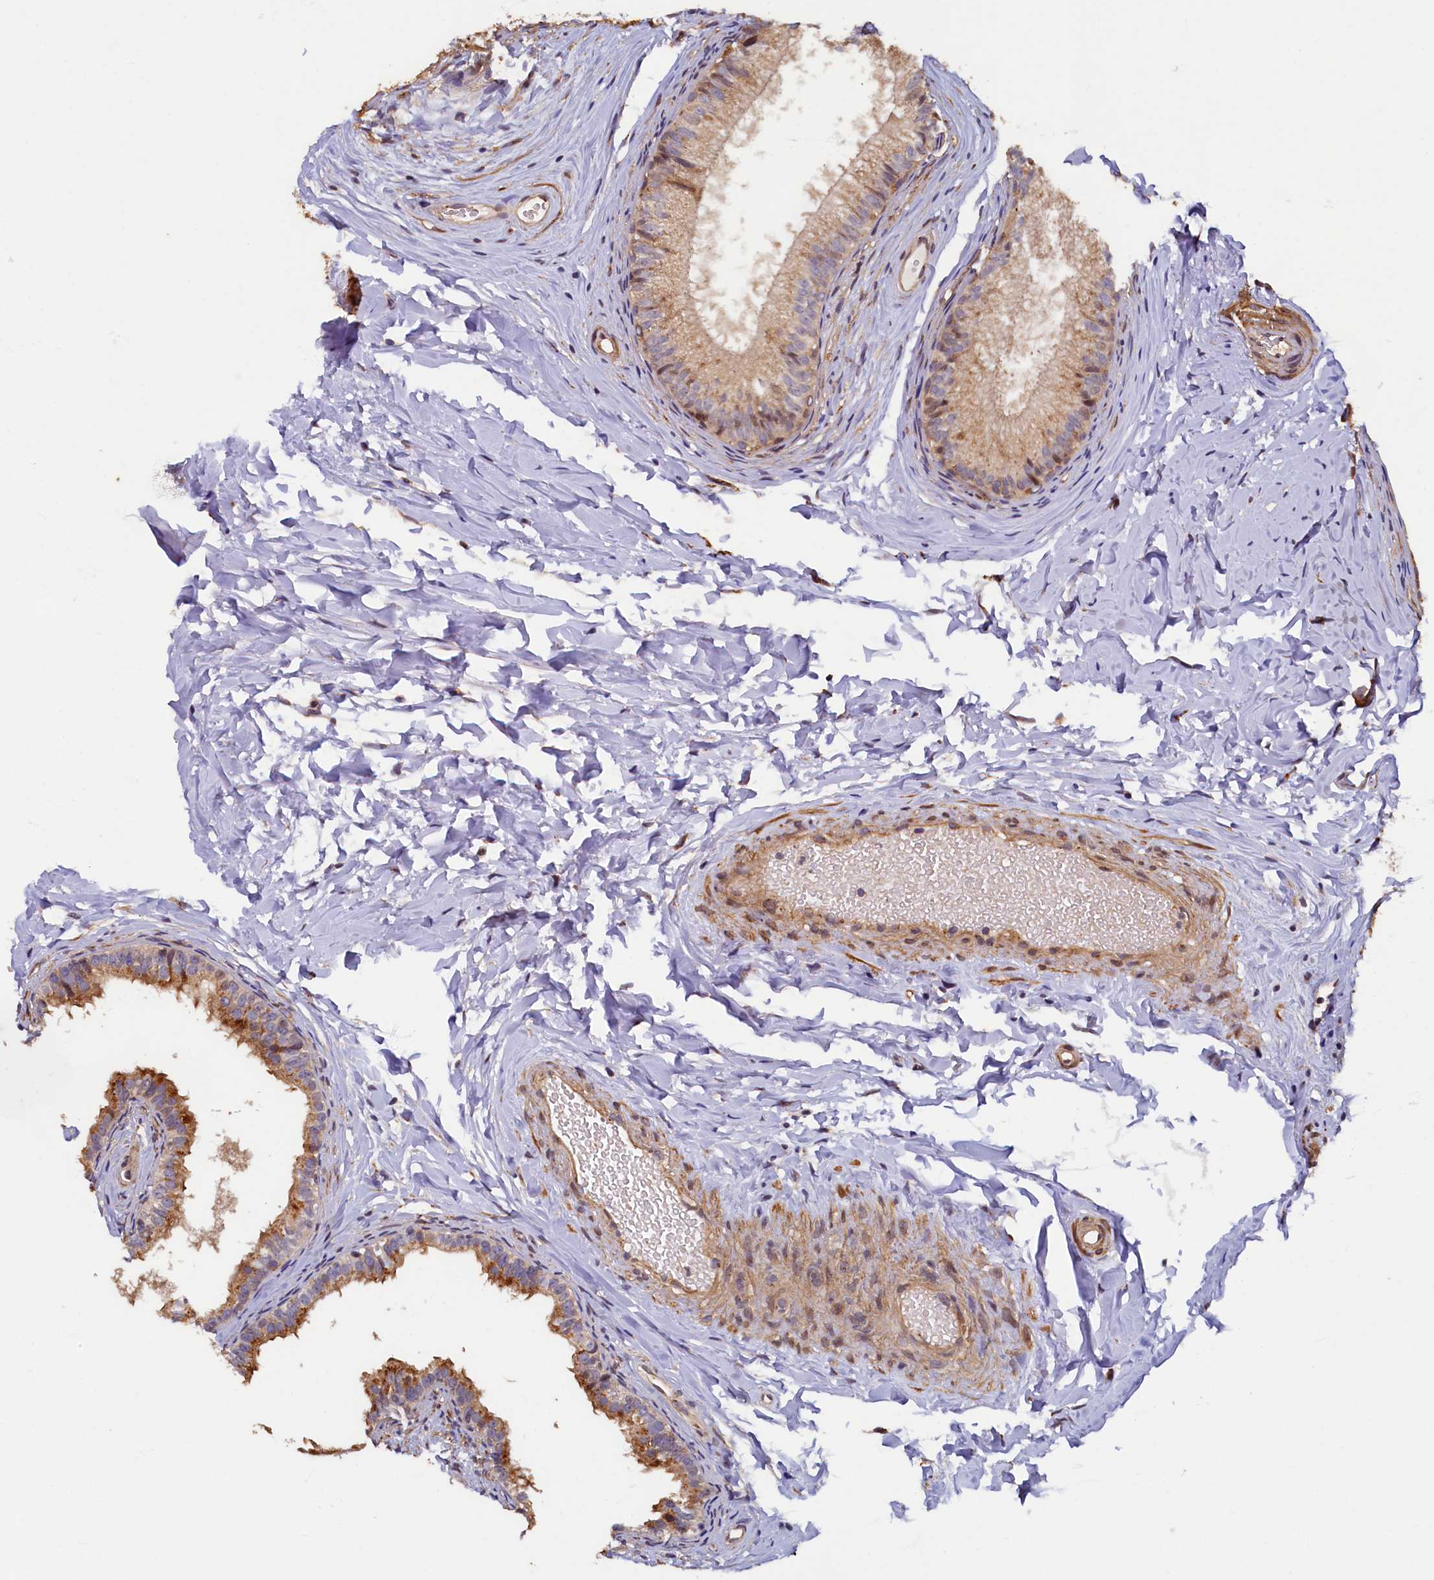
{"staining": {"intensity": "moderate", "quantity": ">75%", "location": "cytoplasmic/membranous"}, "tissue": "epididymis", "cell_type": "Glandular cells", "image_type": "normal", "snomed": [{"axis": "morphology", "description": "Normal tissue, NOS"}, {"axis": "topography", "description": "Epididymis"}], "caption": "Immunohistochemistry (IHC) image of normal epididymis: human epididymis stained using IHC exhibits medium levels of moderate protein expression localized specifically in the cytoplasmic/membranous of glandular cells, appearing as a cytoplasmic/membranous brown color.", "gene": "TMEM181", "patient": {"sex": "male", "age": 34}}